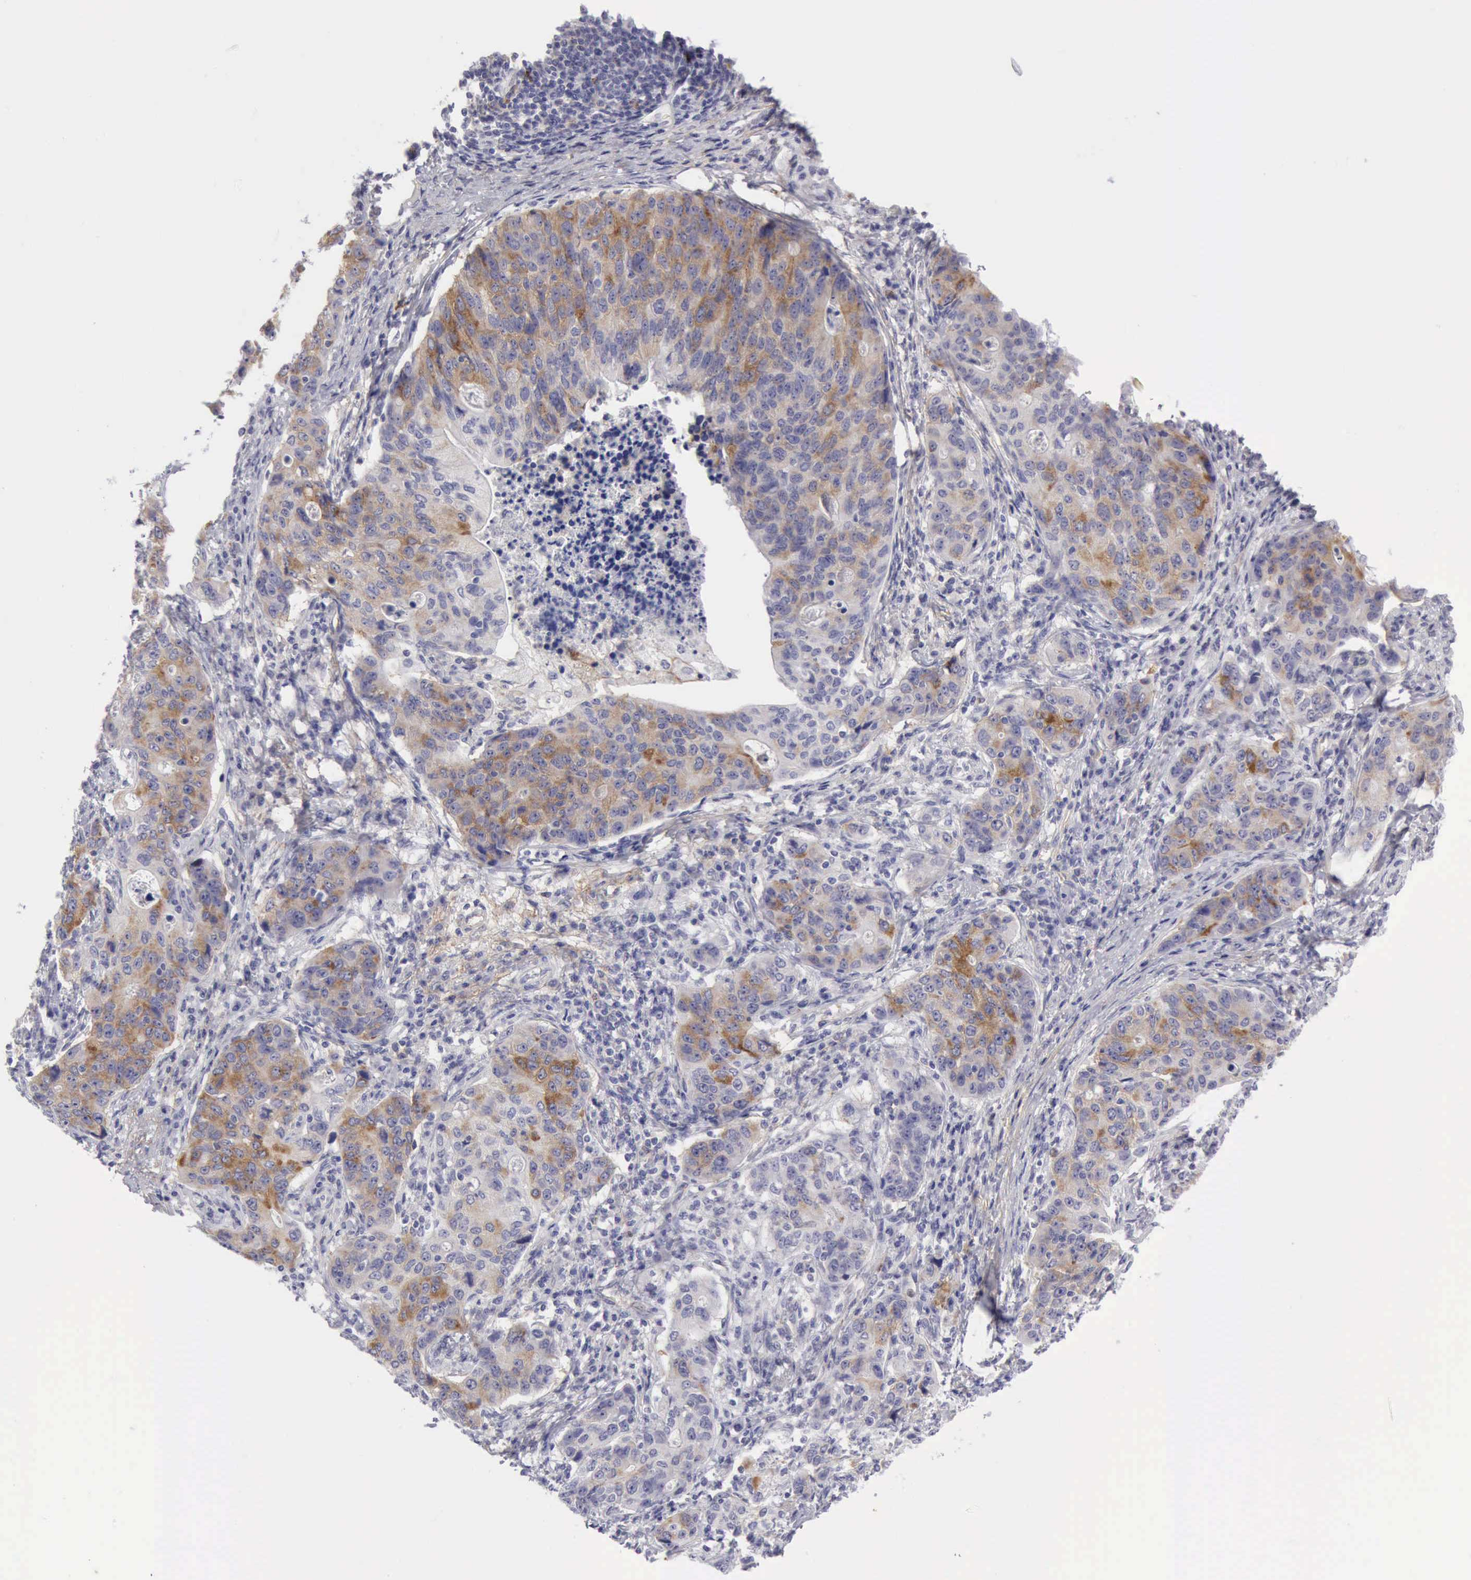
{"staining": {"intensity": "moderate", "quantity": "25%-75%", "location": "cytoplasmic/membranous"}, "tissue": "stomach cancer", "cell_type": "Tumor cells", "image_type": "cancer", "snomed": [{"axis": "morphology", "description": "Adenocarcinoma, NOS"}, {"axis": "topography", "description": "Esophagus"}, {"axis": "topography", "description": "Stomach"}], "caption": "Protein analysis of stomach adenocarcinoma tissue shows moderate cytoplasmic/membranous staining in approximately 25%-75% of tumor cells.", "gene": "TFRC", "patient": {"sex": "male", "age": 74}}